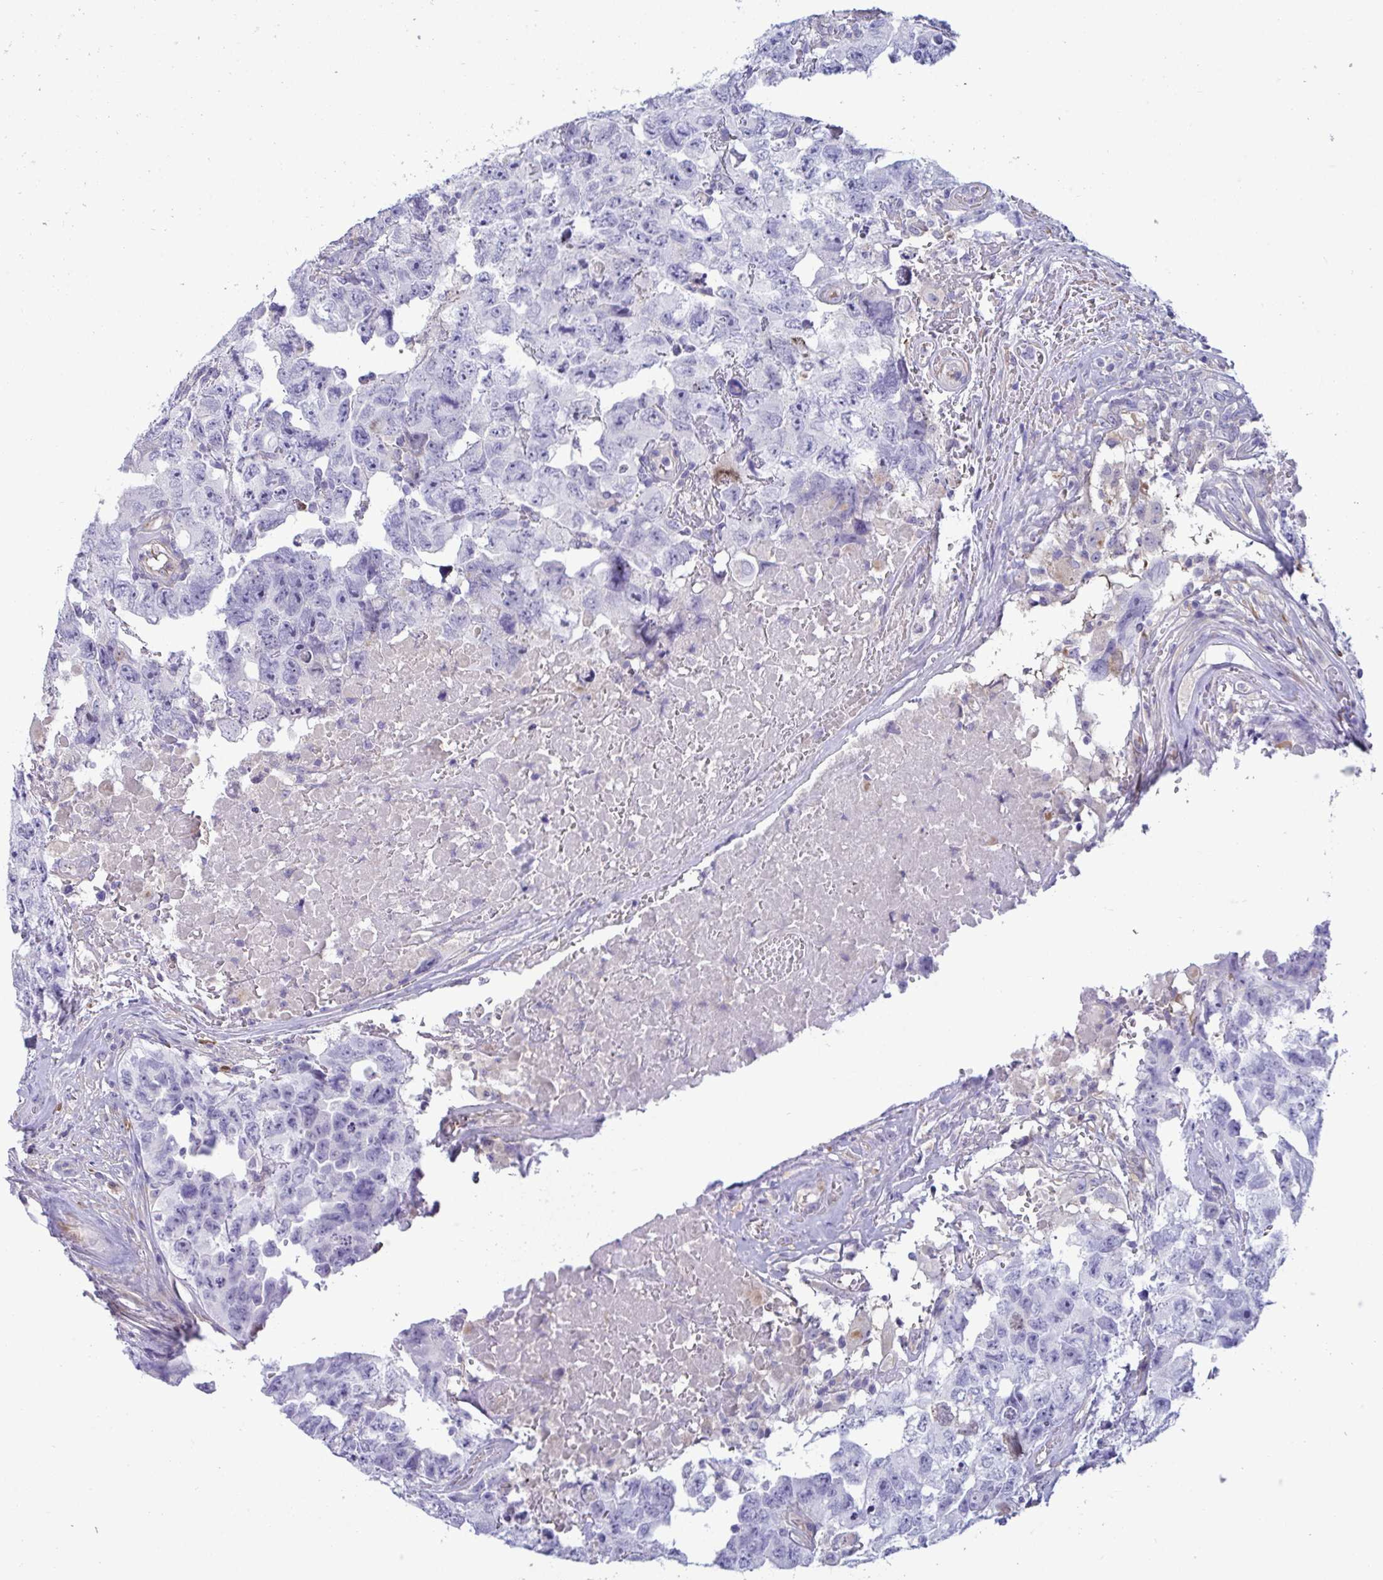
{"staining": {"intensity": "negative", "quantity": "none", "location": "none"}, "tissue": "testis cancer", "cell_type": "Tumor cells", "image_type": "cancer", "snomed": [{"axis": "morphology", "description": "Carcinoma, Embryonal, NOS"}, {"axis": "topography", "description": "Testis"}], "caption": "Tumor cells are negative for brown protein staining in embryonal carcinoma (testis).", "gene": "MS4A14", "patient": {"sex": "male", "age": 22}}